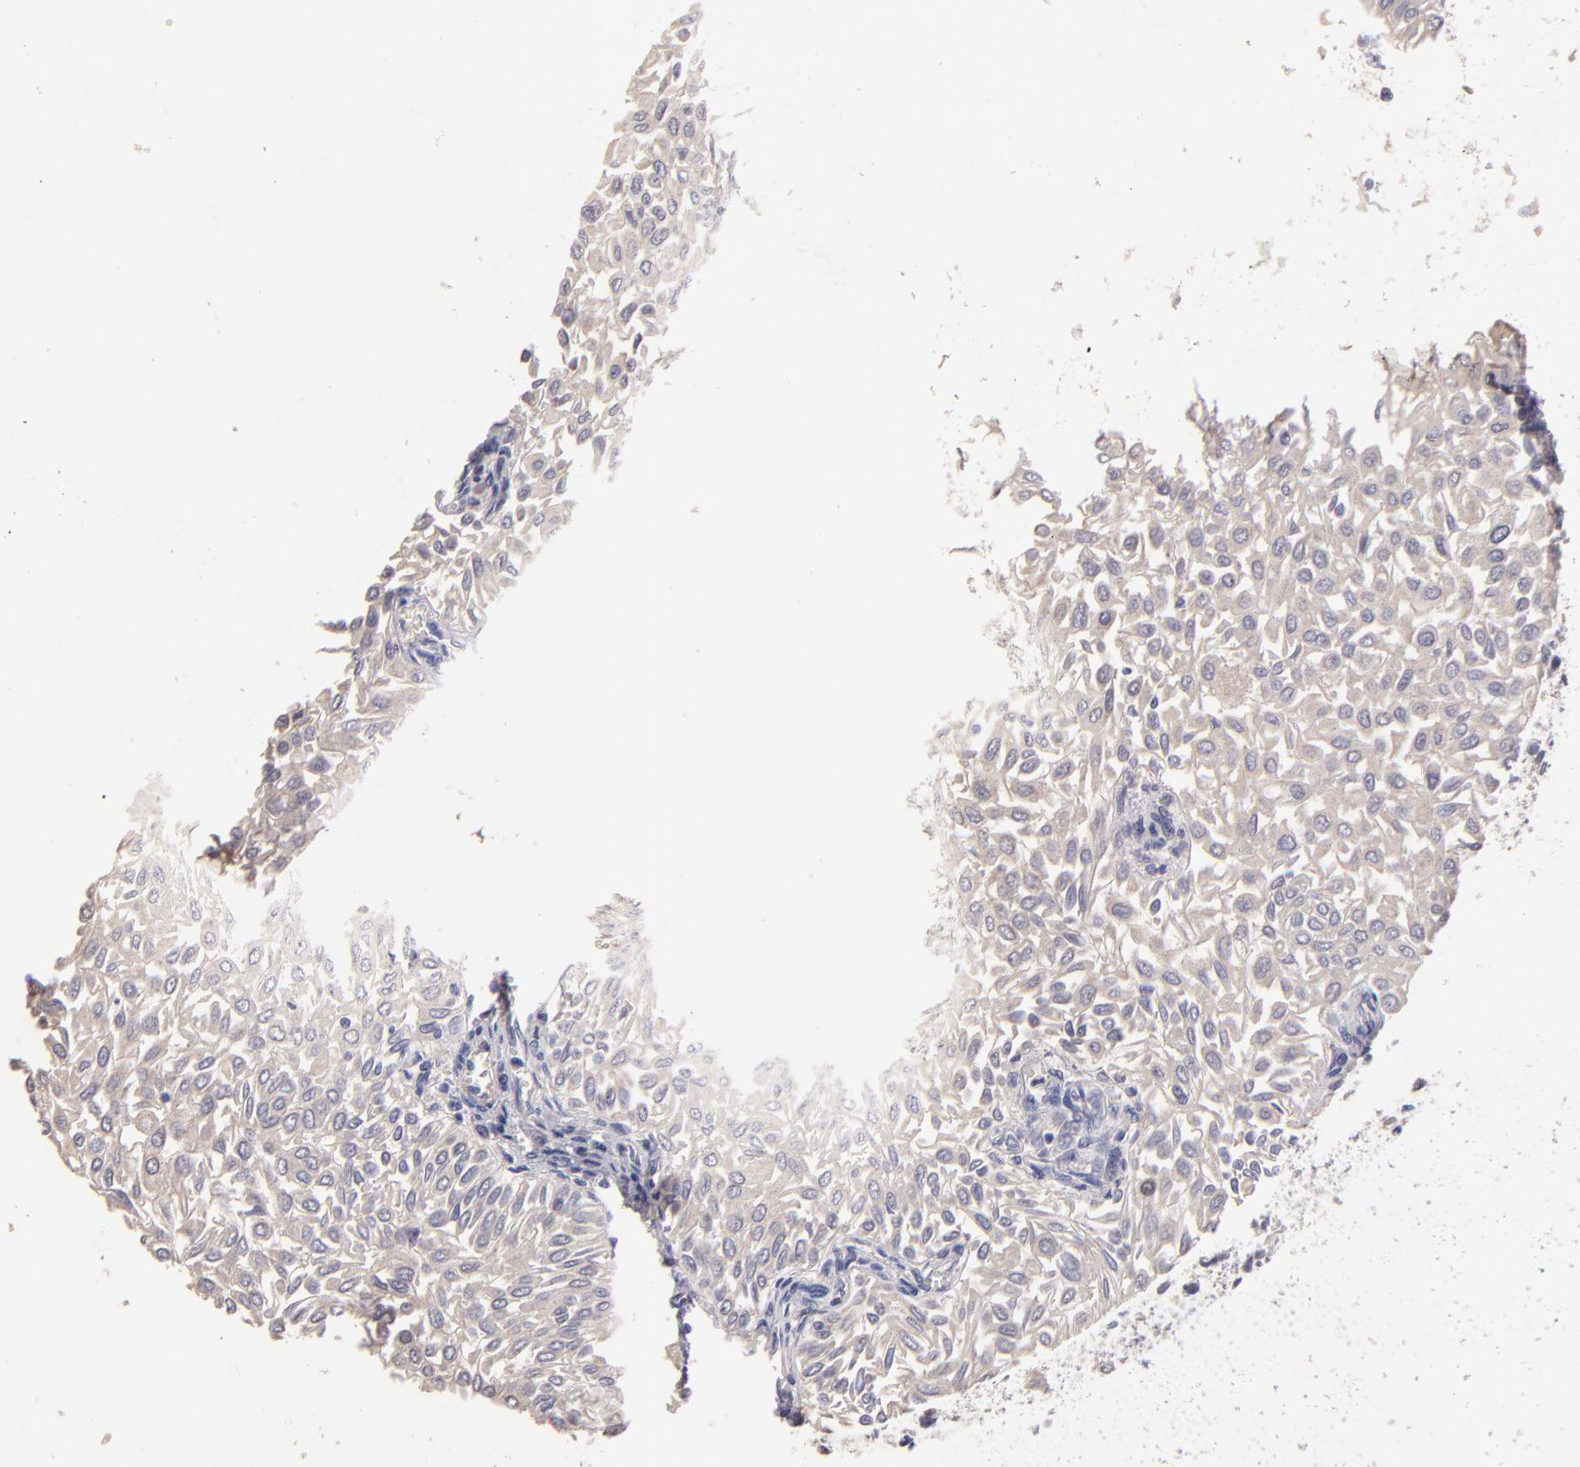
{"staining": {"intensity": "negative", "quantity": "none", "location": "none"}, "tissue": "urothelial cancer", "cell_type": "Tumor cells", "image_type": "cancer", "snomed": [{"axis": "morphology", "description": "Urothelial carcinoma, Low grade"}, {"axis": "topography", "description": "Urinary bladder"}], "caption": "This is an IHC micrograph of urothelial carcinoma (low-grade). There is no positivity in tumor cells.", "gene": "GNAZ", "patient": {"sex": "male", "age": 64}}